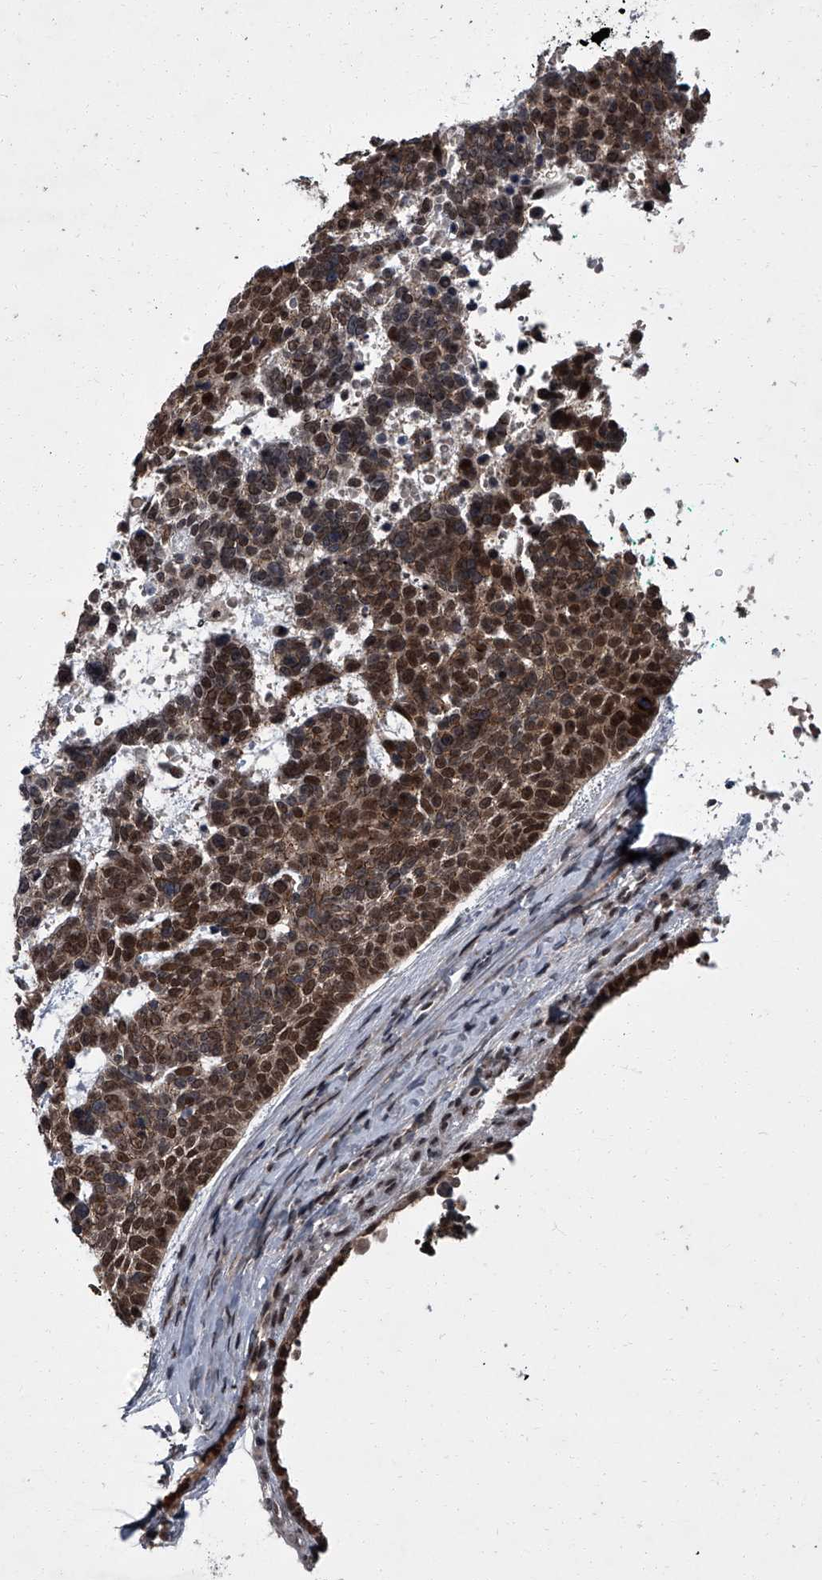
{"staining": {"intensity": "strong", "quantity": ">75%", "location": "nuclear"}, "tissue": "skin cancer", "cell_type": "Tumor cells", "image_type": "cancer", "snomed": [{"axis": "morphology", "description": "Basal cell carcinoma"}, {"axis": "topography", "description": "Skin"}], "caption": "Skin basal cell carcinoma tissue displays strong nuclear staining in about >75% of tumor cells", "gene": "ZNF518B", "patient": {"sex": "female", "age": 81}}